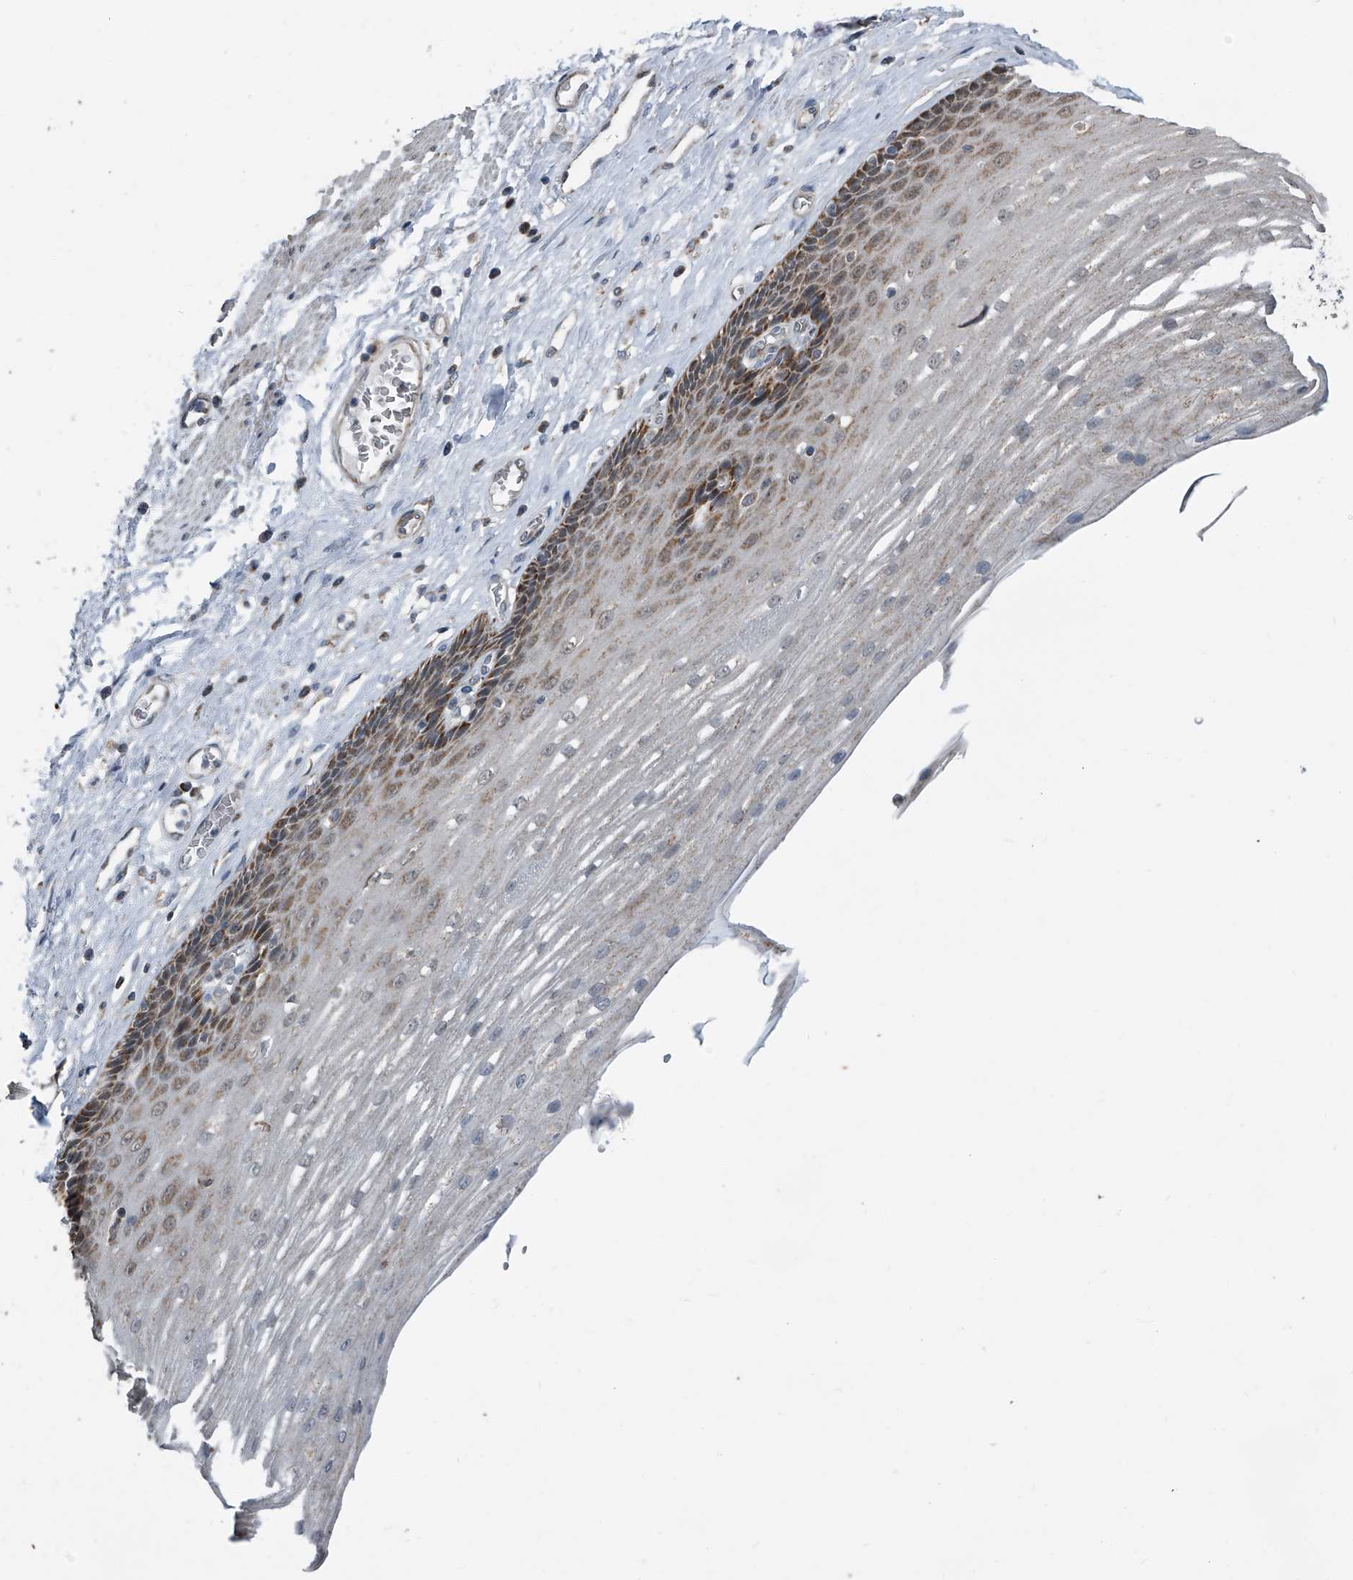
{"staining": {"intensity": "moderate", "quantity": "25%-75%", "location": "cytoplasmic/membranous"}, "tissue": "esophagus", "cell_type": "Squamous epithelial cells", "image_type": "normal", "snomed": [{"axis": "morphology", "description": "Normal tissue, NOS"}, {"axis": "topography", "description": "Esophagus"}], "caption": "Squamous epithelial cells show medium levels of moderate cytoplasmic/membranous expression in approximately 25%-75% of cells in unremarkable esophagus.", "gene": "CHRNA7", "patient": {"sex": "male", "age": 62}}